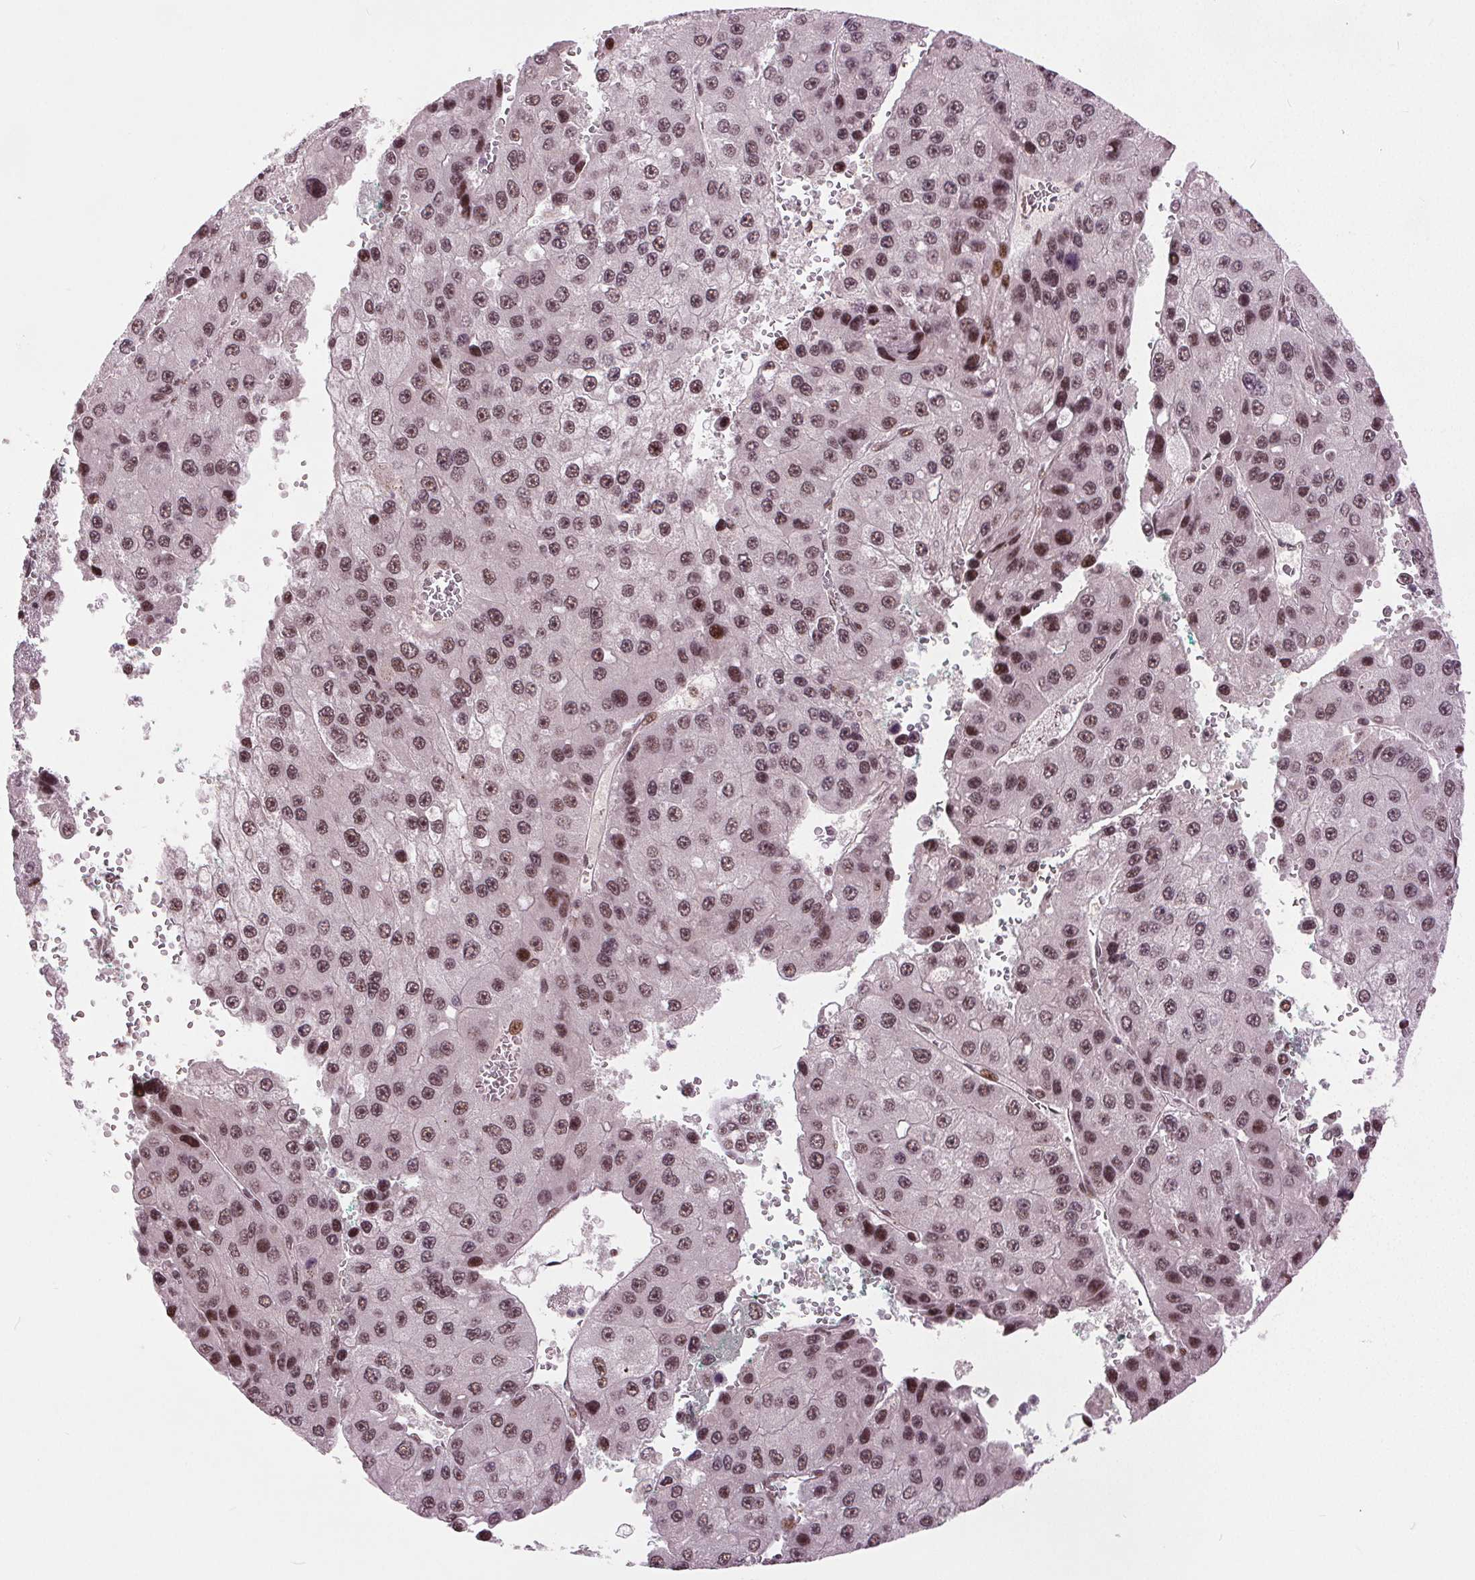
{"staining": {"intensity": "moderate", "quantity": ">75%", "location": "nuclear"}, "tissue": "liver cancer", "cell_type": "Tumor cells", "image_type": "cancer", "snomed": [{"axis": "morphology", "description": "Carcinoma, Hepatocellular, NOS"}, {"axis": "topography", "description": "Liver"}], "caption": "A high-resolution histopathology image shows immunohistochemistry (IHC) staining of liver hepatocellular carcinoma, which exhibits moderate nuclear expression in about >75% of tumor cells.", "gene": "TTC34", "patient": {"sex": "female", "age": 73}}